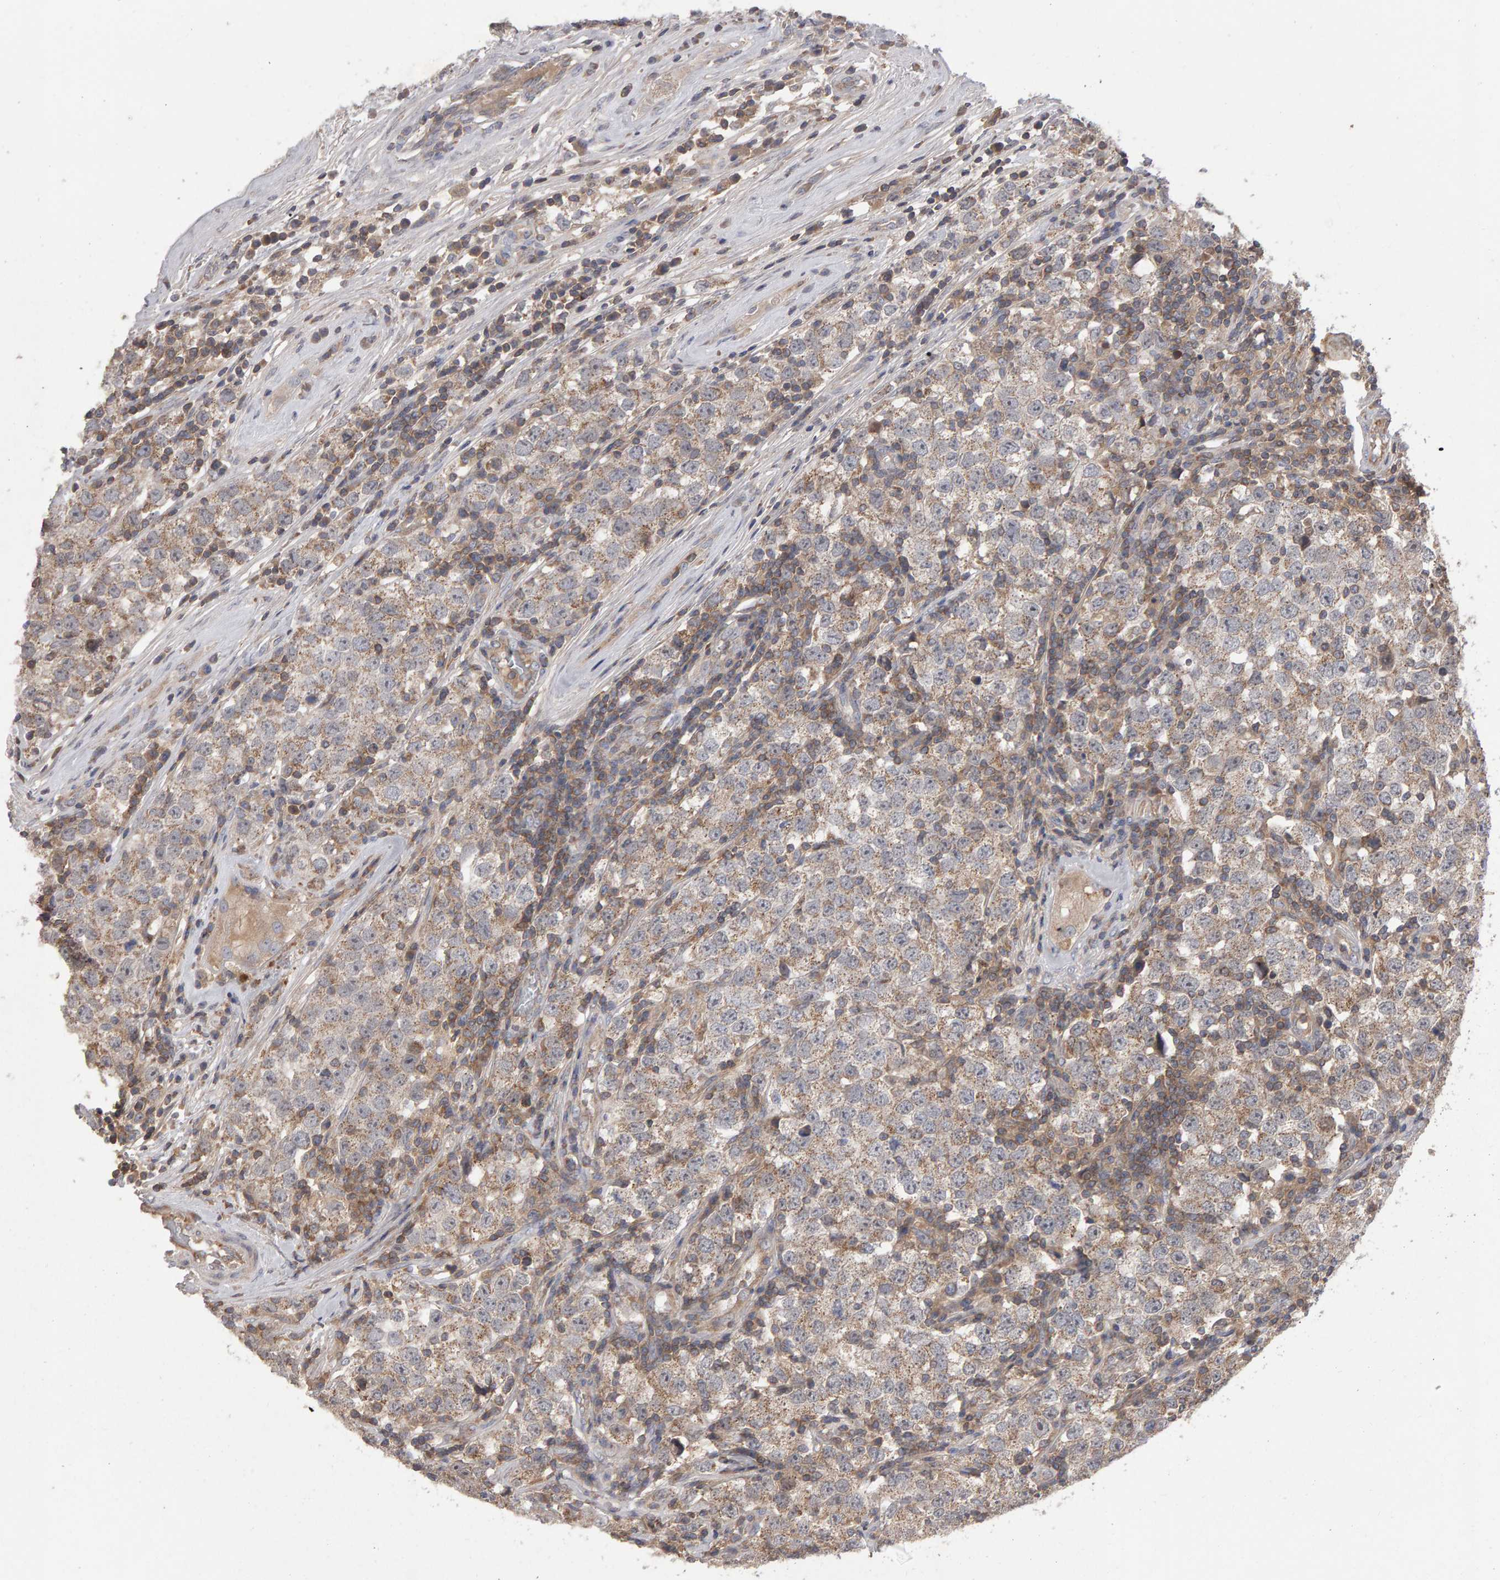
{"staining": {"intensity": "weak", "quantity": ">75%", "location": "cytoplasmic/membranous"}, "tissue": "testis cancer", "cell_type": "Tumor cells", "image_type": "cancer", "snomed": [{"axis": "morphology", "description": "Seminoma, NOS"}, {"axis": "morphology", "description": "Carcinoma, Embryonal, NOS"}, {"axis": "topography", "description": "Testis"}], "caption": "Testis seminoma tissue demonstrates weak cytoplasmic/membranous staining in approximately >75% of tumor cells", "gene": "PGS1", "patient": {"sex": "male", "age": 28}}